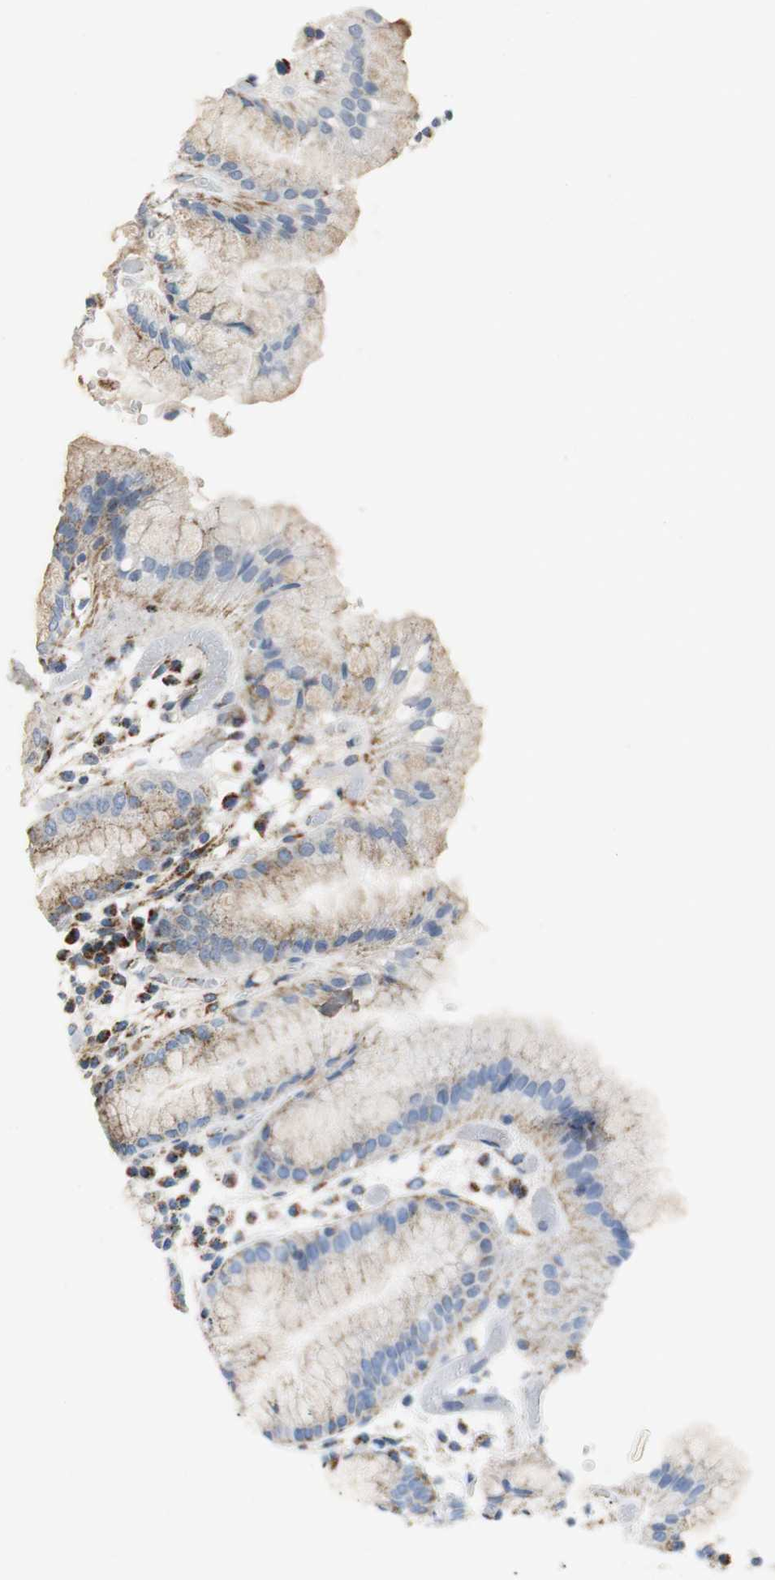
{"staining": {"intensity": "strong", "quantity": ">75%", "location": "cytoplasmic/membranous"}, "tissue": "stomach", "cell_type": "Glandular cells", "image_type": "normal", "snomed": [{"axis": "morphology", "description": "Normal tissue, NOS"}, {"axis": "topography", "description": "Stomach"}, {"axis": "topography", "description": "Stomach, lower"}], "caption": "Immunohistochemistry of normal human stomach shows high levels of strong cytoplasmic/membranous positivity in about >75% of glandular cells. The protein is shown in brown color, while the nuclei are stained blue.", "gene": "C1QTNF7", "patient": {"sex": "female", "age": 75}}